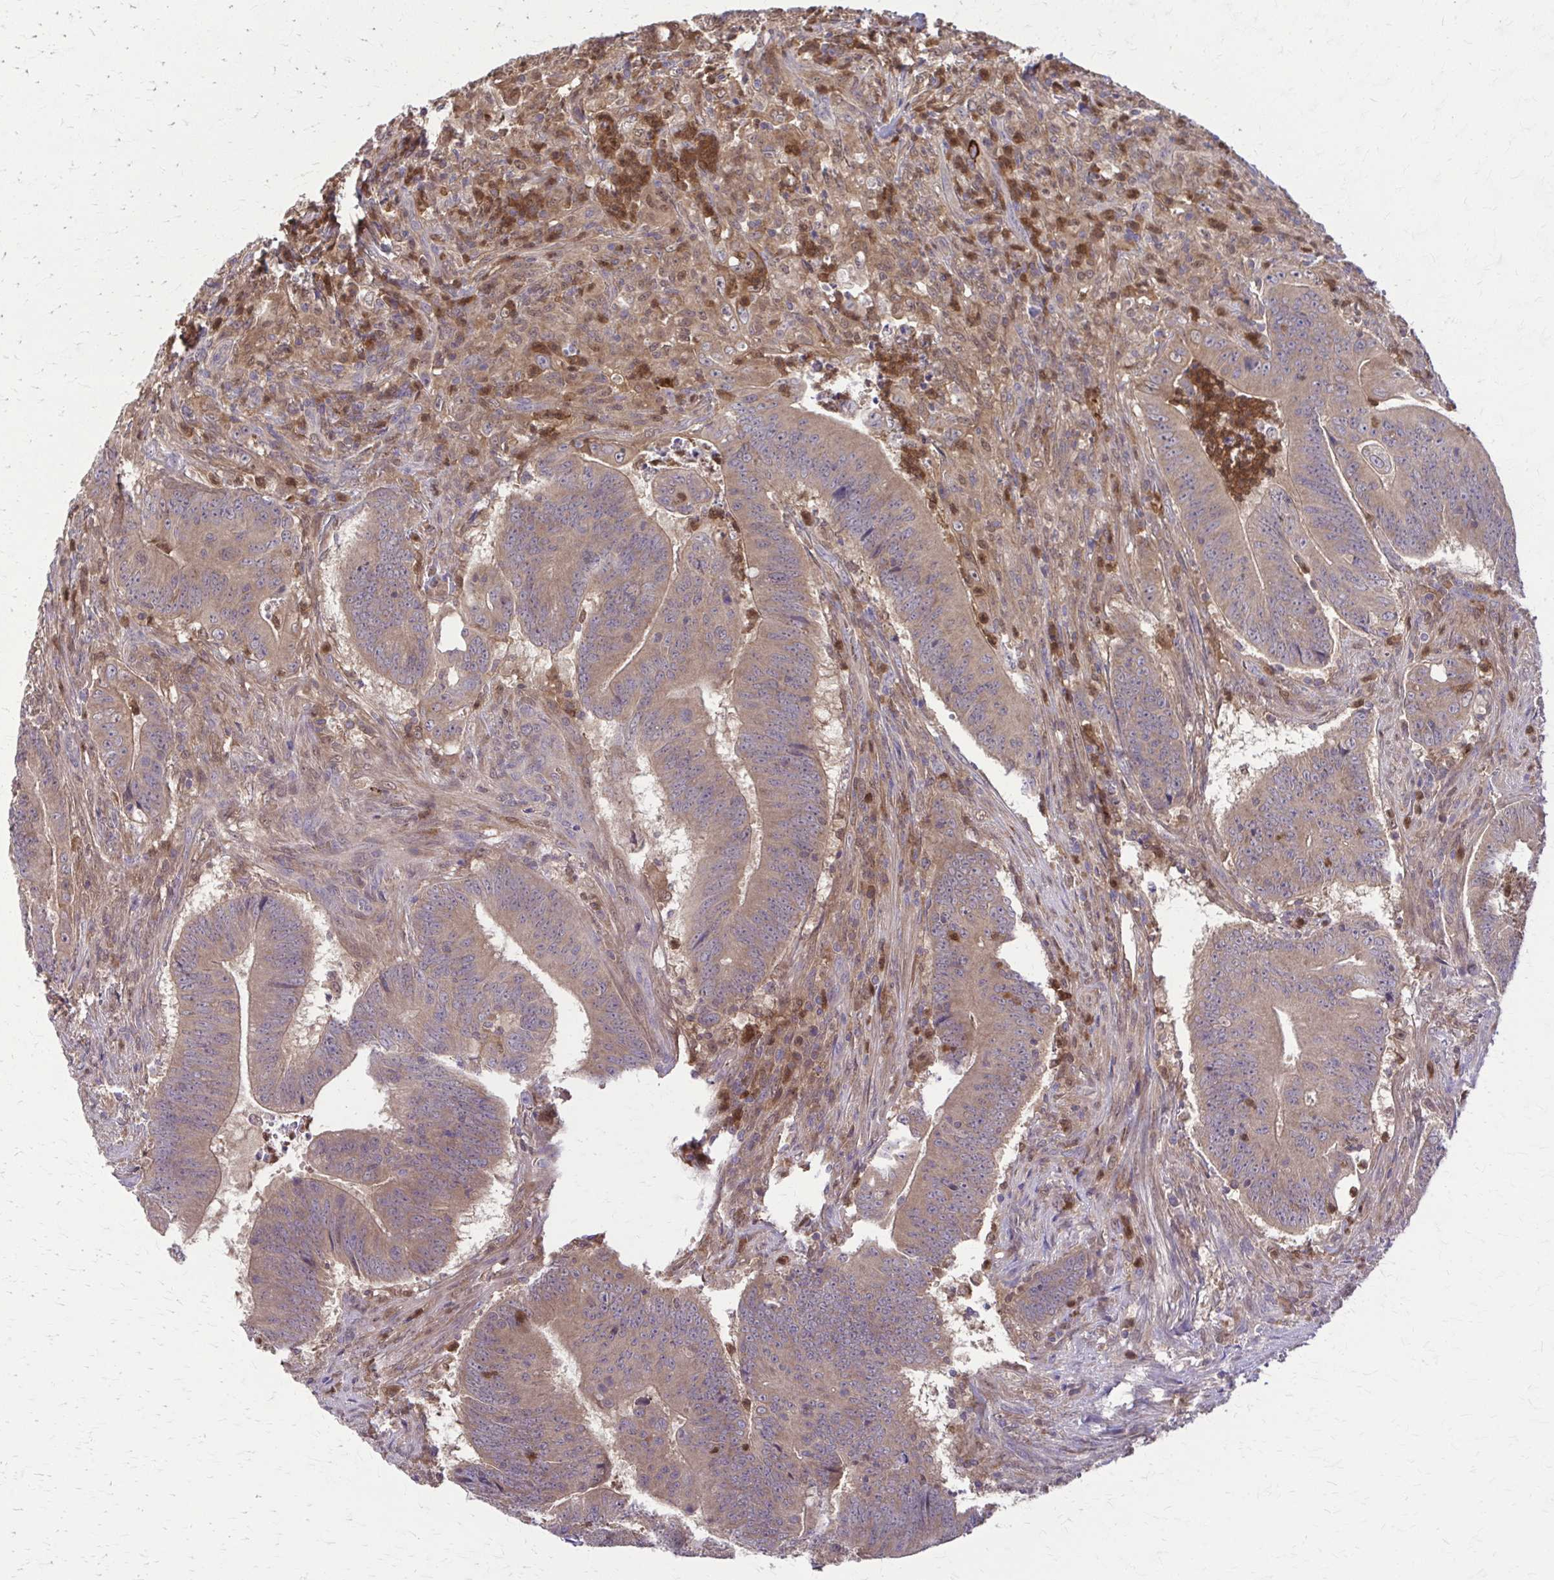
{"staining": {"intensity": "moderate", "quantity": ">75%", "location": "cytoplasmic/membranous"}, "tissue": "colorectal cancer", "cell_type": "Tumor cells", "image_type": "cancer", "snomed": [{"axis": "morphology", "description": "Adenocarcinoma, NOS"}, {"axis": "topography", "description": "Colon"}], "caption": "Protein expression analysis of adenocarcinoma (colorectal) demonstrates moderate cytoplasmic/membranous staining in approximately >75% of tumor cells.", "gene": "NRBF2", "patient": {"sex": "female", "age": 87}}